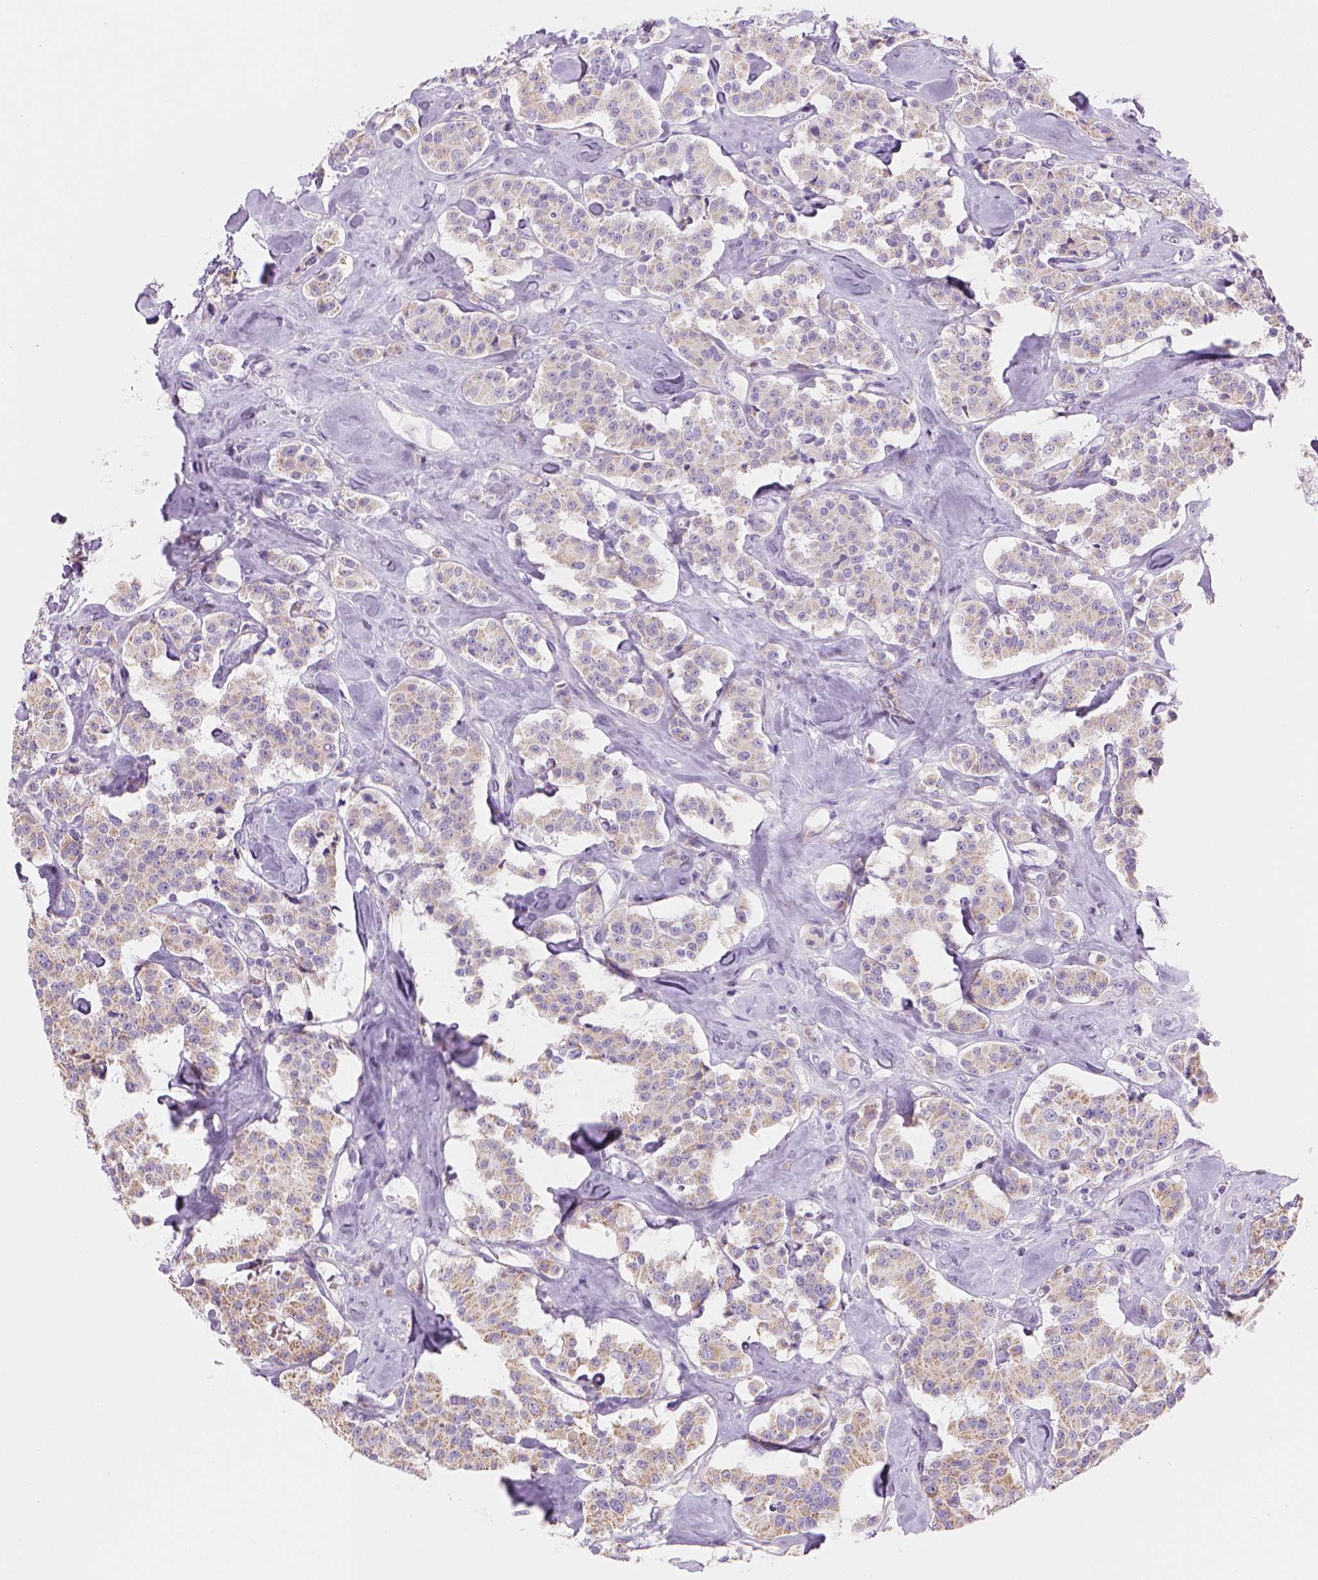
{"staining": {"intensity": "weak", "quantity": "25%-75%", "location": "cytoplasmic/membranous"}, "tissue": "carcinoid", "cell_type": "Tumor cells", "image_type": "cancer", "snomed": [{"axis": "morphology", "description": "Carcinoid, malignant, NOS"}, {"axis": "topography", "description": "Pancreas"}], "caption": "The micrograph displays immunohistochemical staining of carcinoid (malignant). There is weak cytoplasmic/membranous positivity is identified in approximately 25%-75% of tumor cells. Immunohistochemistry (ihc) stains the protein in brown and the nuclei are stained blue.", "gene": "CES2", "patient": {"sex": "male", "age": 41}}